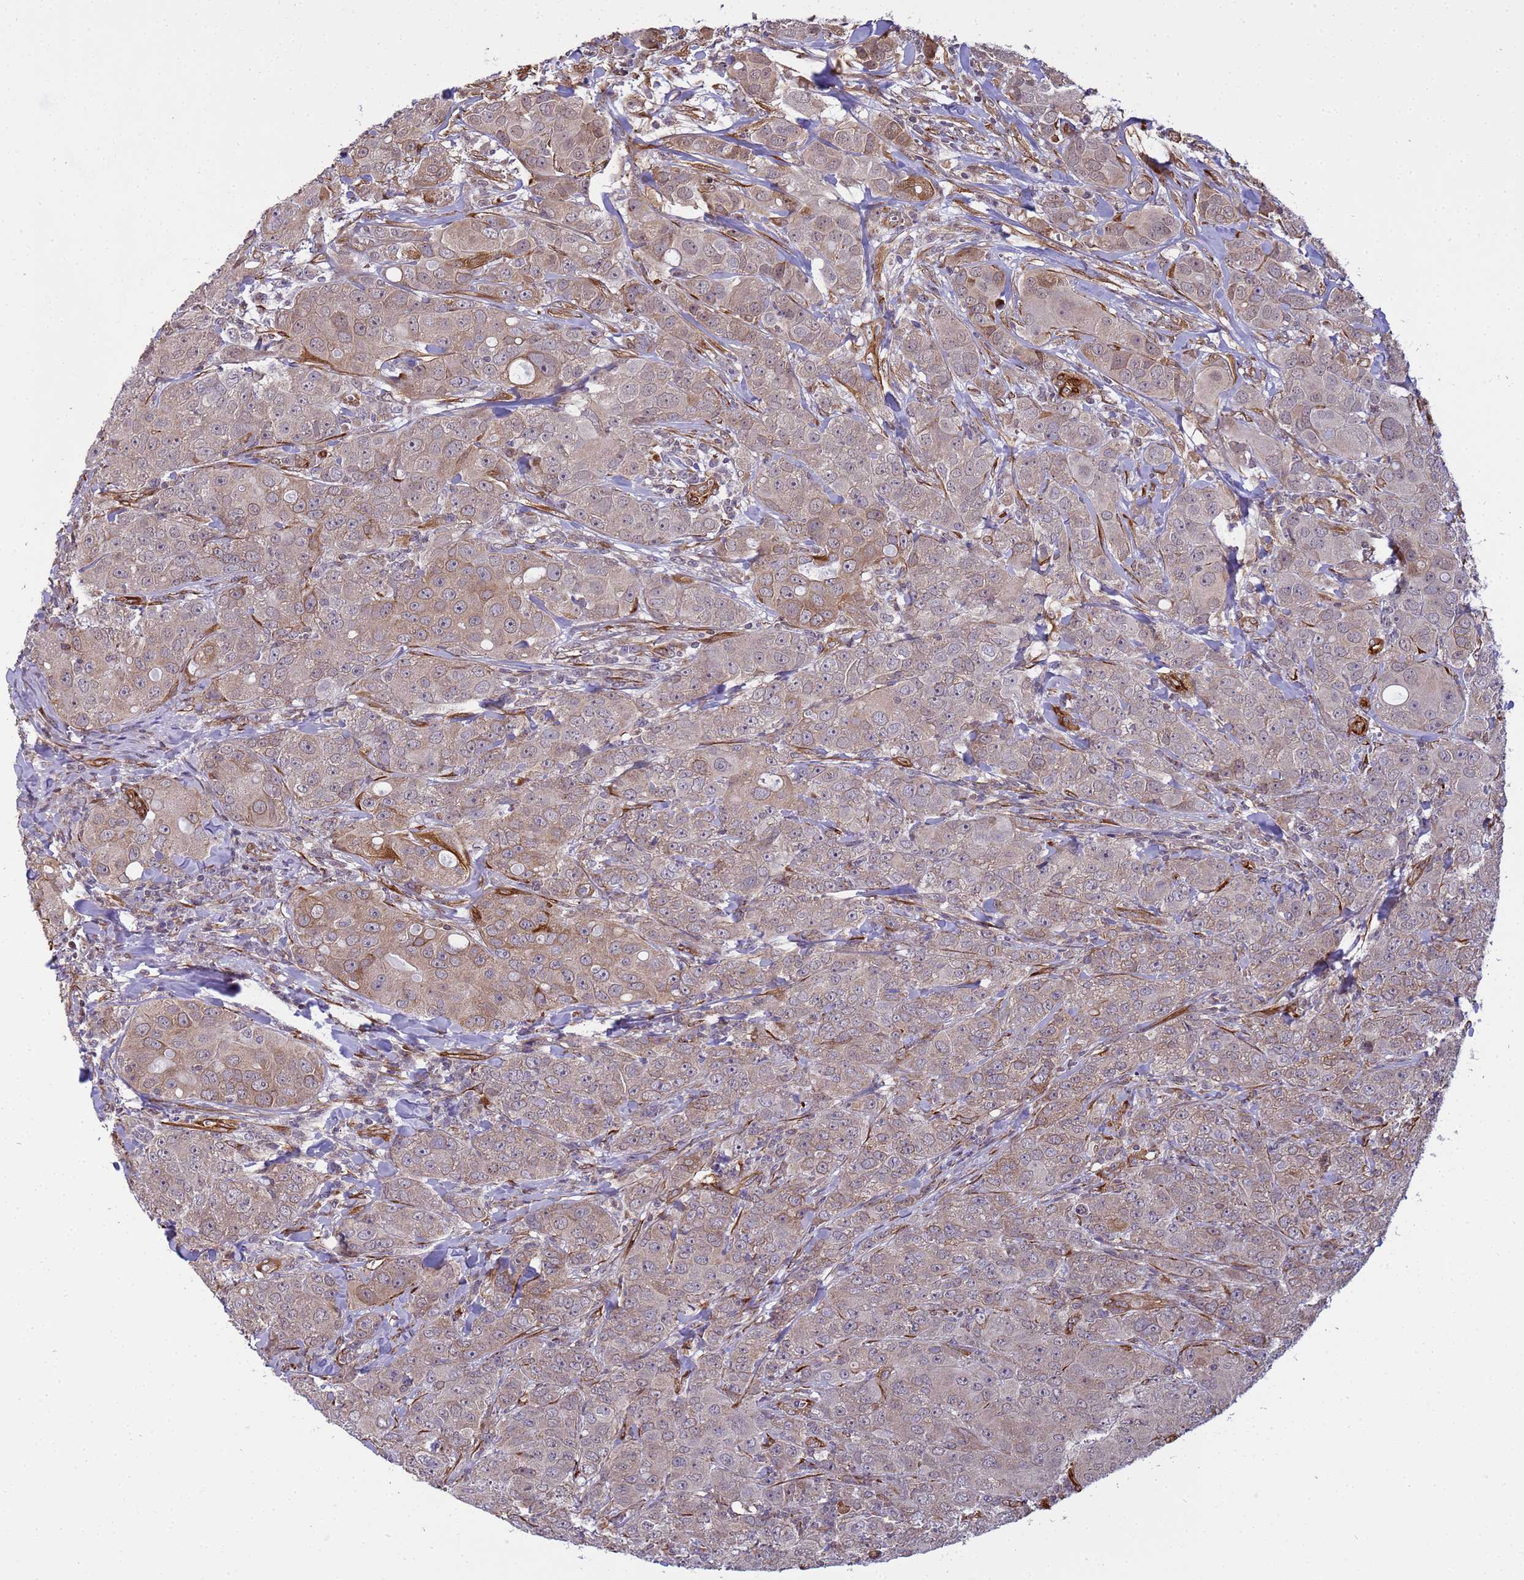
{"staining": {"intensity": "weak", "quantity": ">75%", "location": "cytoplasmic/membranous"}, "tissue": "breast cancer", "cell_type": "Tumor cells", "image_type": "cancer", "snomed": [{"axis": "morphology", "description": "Duct carcinoma"}, {"axis": "topography", "description": "Breast"}], "caption": "Immunohistochemical staining of invasive ductal carcinoma (breast) displays low levels of weak cytoplasmic/membranous protein staining in about >75% of tumor cells.", "gene": "ITGB4", "patient": {"sex": "female", "age": 43}}